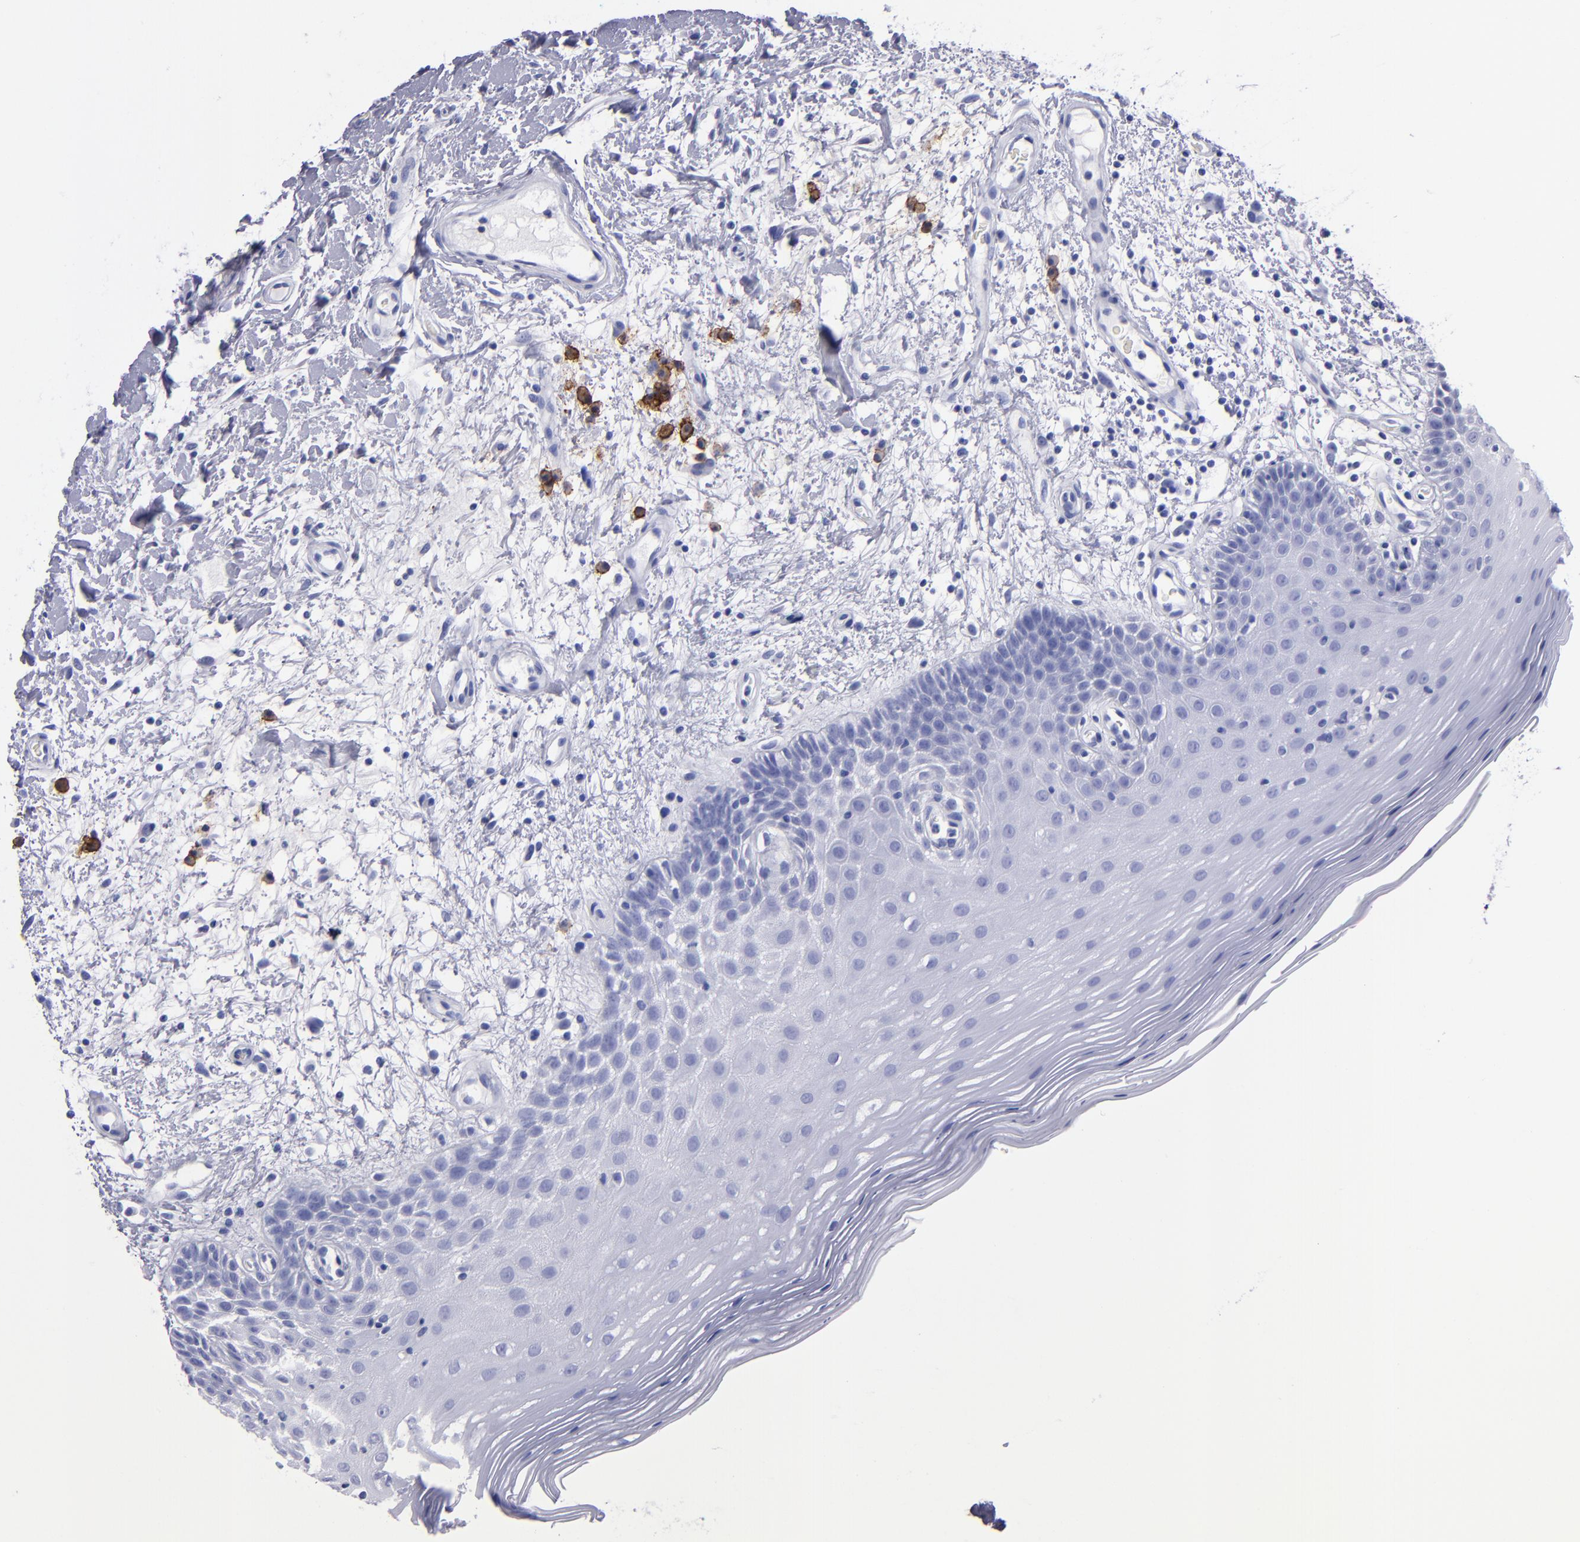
{"staining": {"intensity": "negative", "quantity": "none", "location": "none"}, "tissue": "oral mucosa", "cell_type": "Squamous epithelial cells", "image_type": "normal", "snomed": [{"axis": "morphology", "description": "Normal tissue, NOS"}, {"axis": "morphology", "description": "Squamous cell carcinoma, NOS"}, {"axis": "topography", "description": "Skeletal muscle"}, {"axis": "topography", "description": "Oral tissue"}, {"axis": "topography", "description": "Head-Neck"}], "caption": "High power microscopy image of an immunohistochemistry (IHC) image of unremarkable oral mucosa, revealing no significant staining in squamous epithelial cells. The staining was performed using DAB (3,3'-diaminobenzidine) to visualize the protein expression in brown, while the nuclei were stained in blue with hematoxylin (Magnification: 20x).", "gene": "CD38", "patient": {"sex": "male", "age": 71}}